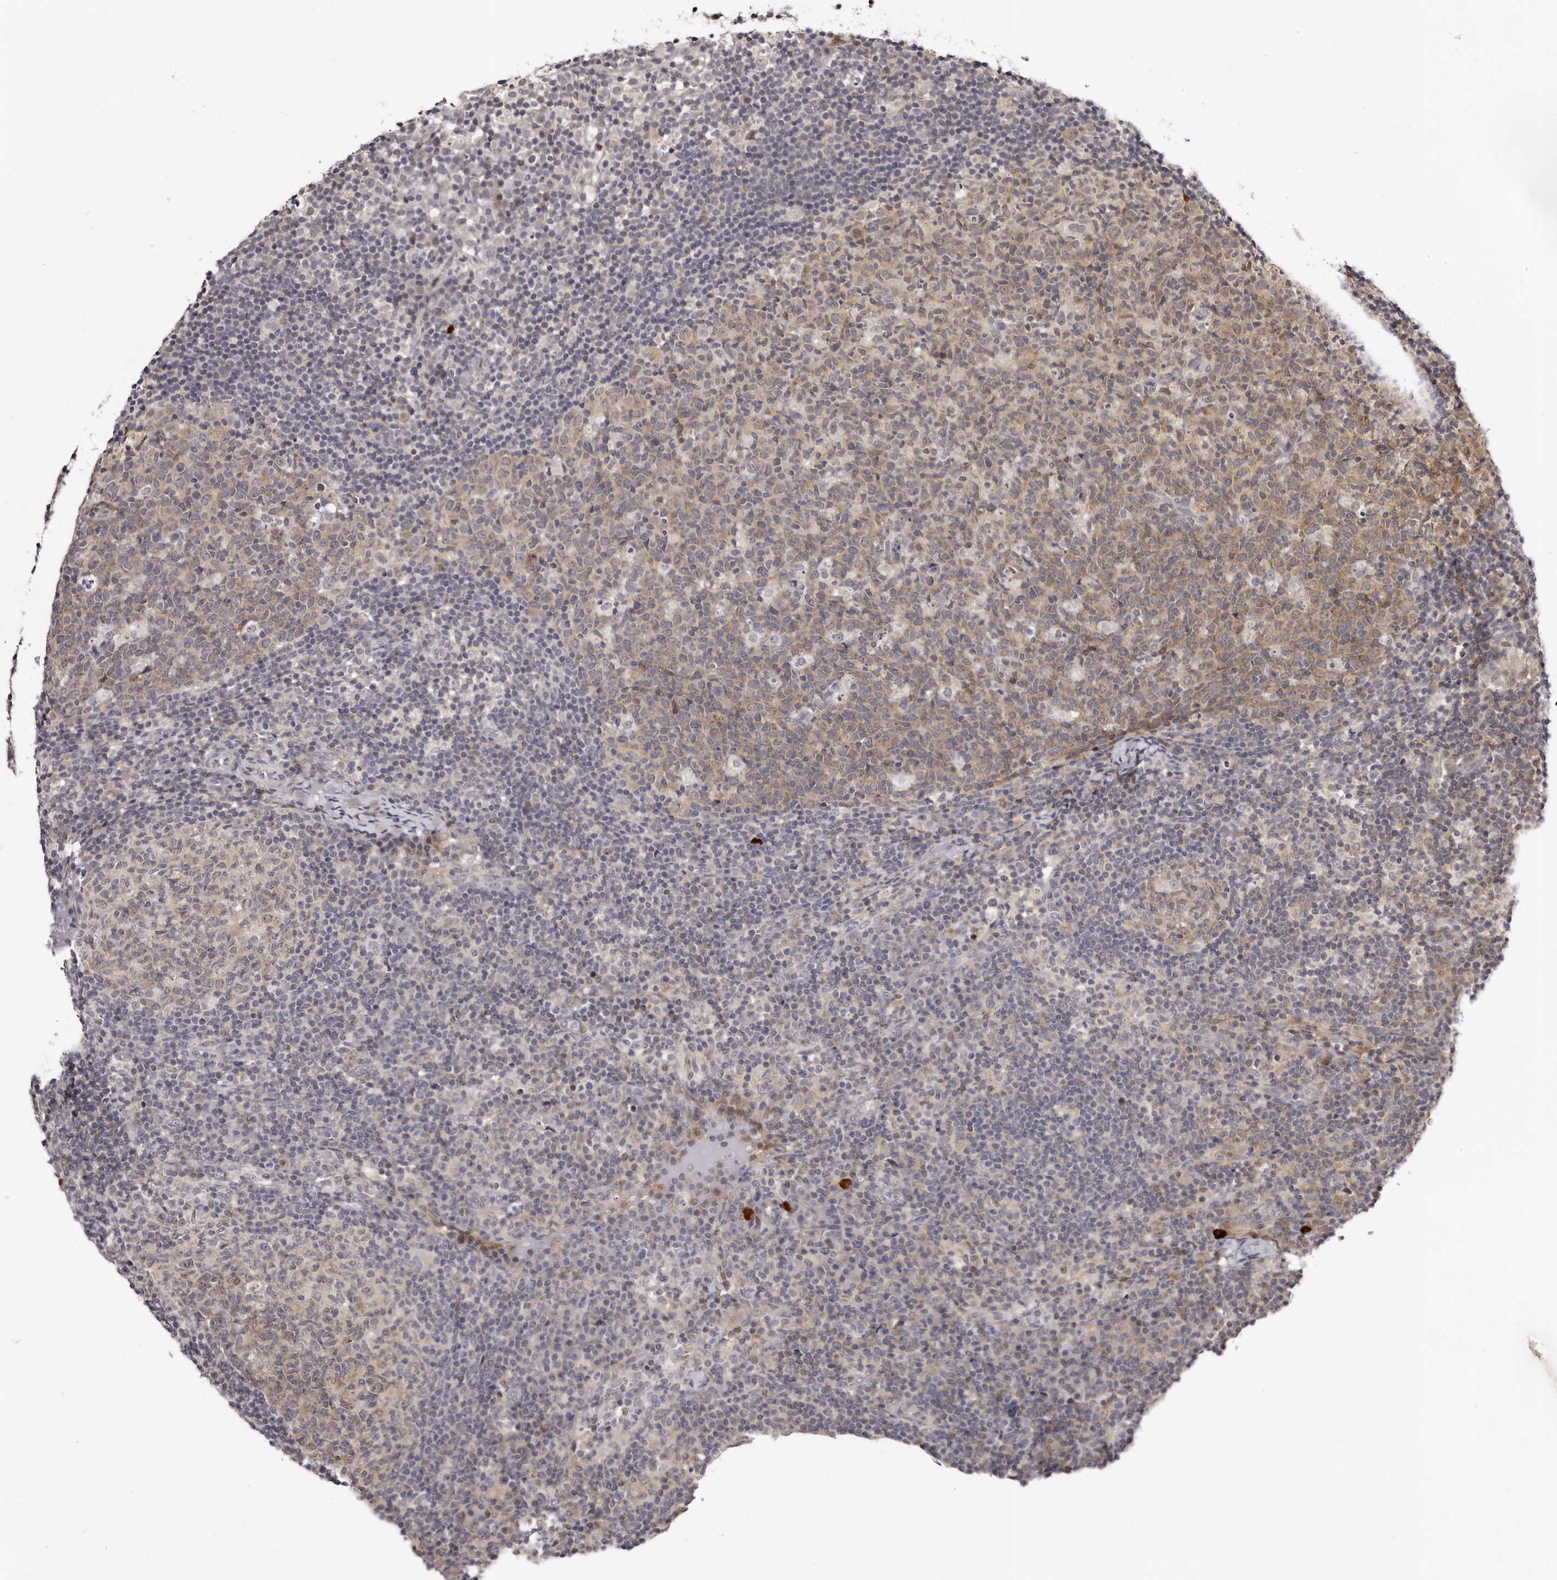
{"staining": {"intensity": "moderate", "quantity": ">75%", "location": "cytoplasmic/membranous"}, "tissue": "lymph node", "cell_type": "Germinal center cells", "image_type": "normal", "snomed": [{"axis": "morphology", "description": "Normal tissue, NOS"}, {"axis": "morphology", "description": "Inflammation, NOS"}, {"axis": "topography", "description": "Lymph node"}], "caption": "IHC micrograph of unremarkable lymph node stained for a protein (brown), which displays medium levels of moderate cytoplasmic/membranous positivity in approximately >75% of germinal center cells.", "gene": "PHF20L1", "patient": {"sex": "male", "age": 55}}